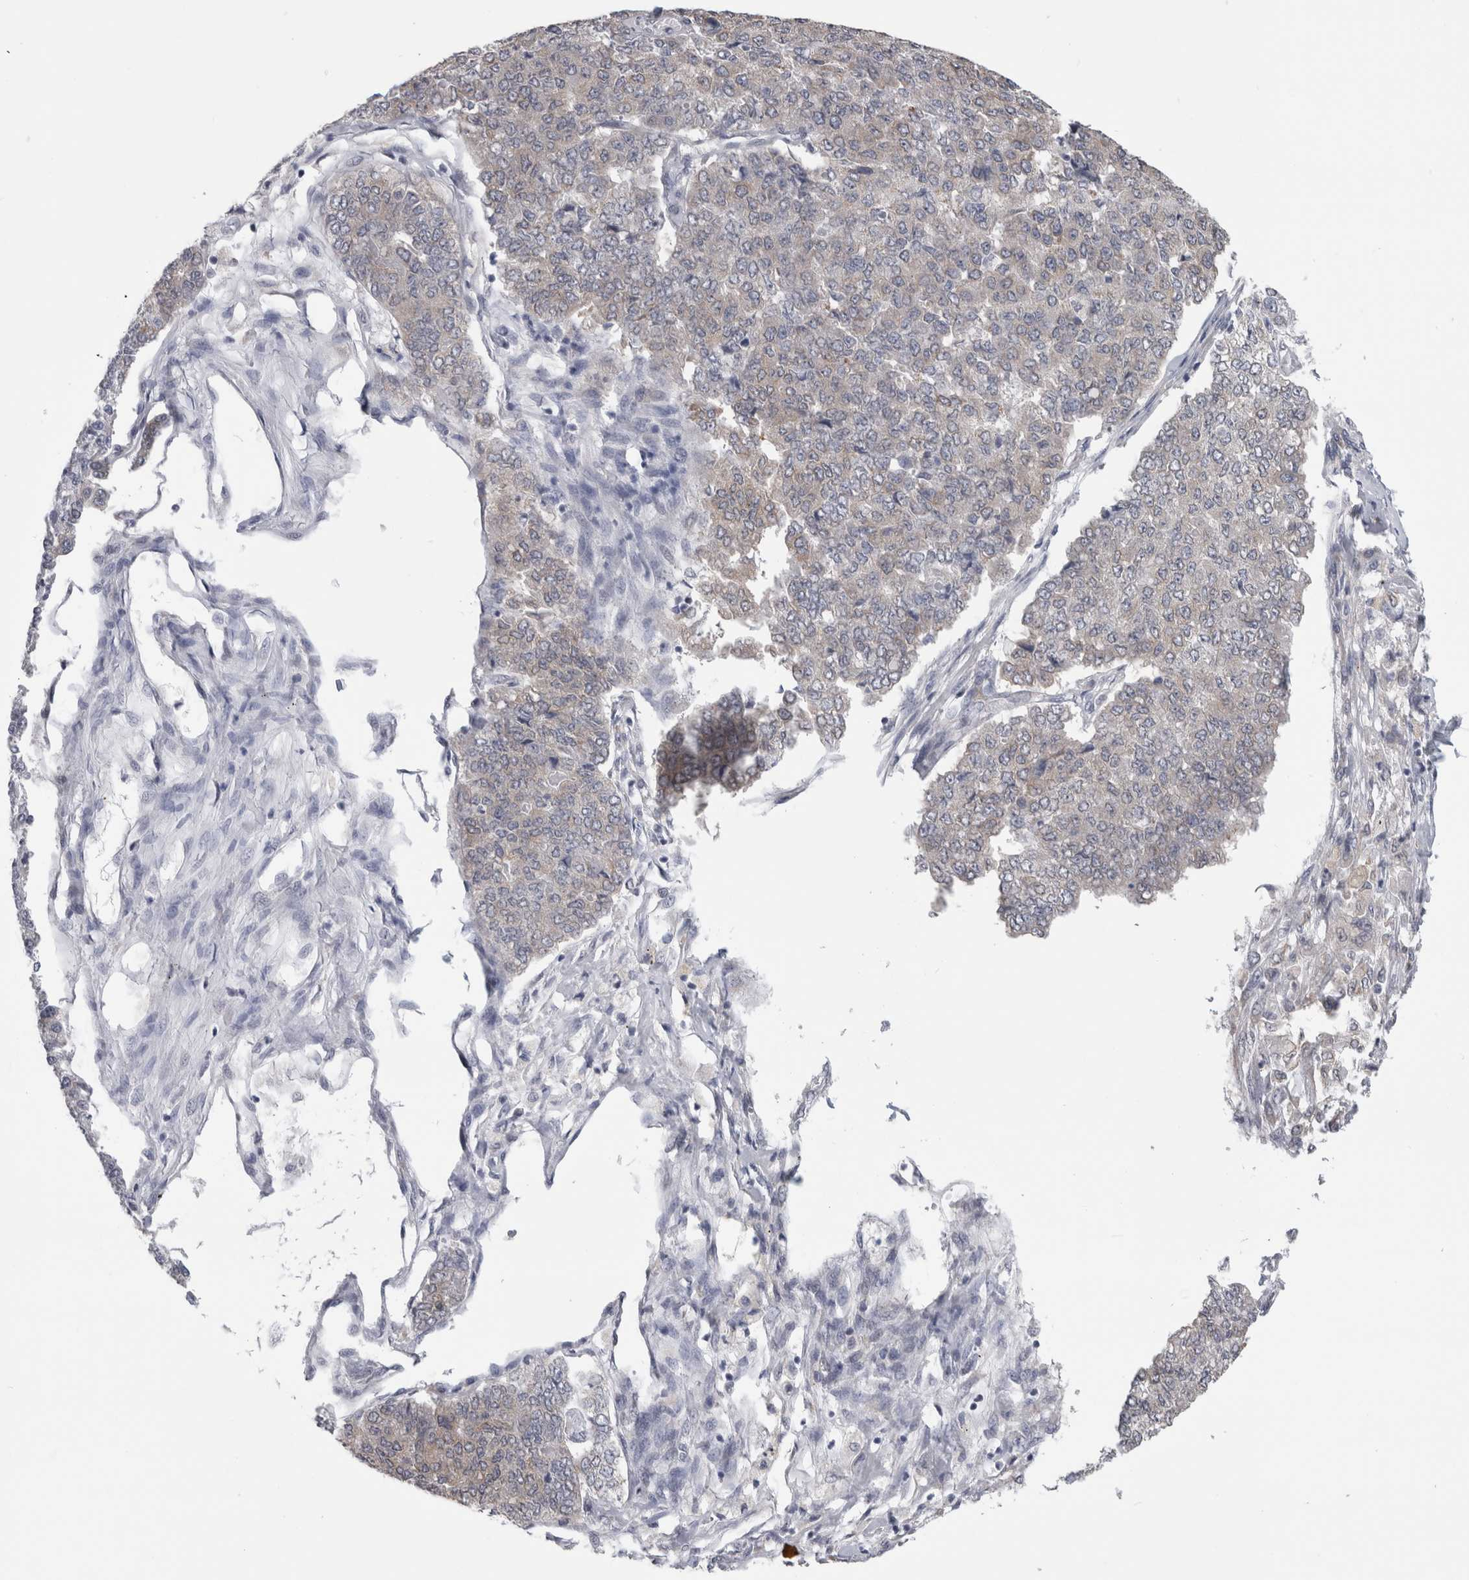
{"staining": {"intensity": "weak", "quantity": "<25%", "location": "cytoplasmic/membranous"}, "tissue": "pancreatic cancer", "cell_type": "Tumor cells", "image_type": "cancer", "snomed": [{"axis": "morphology", "description": "Adenocarcinoma, NOS"}, {"axis": "topography", "description": "Pancreas"}], "caption": "Tumor cells show no significant staining in pancreatic cancer (adenocarcinoma). (Brightfield microscopy of DAB IHC at high magnification).", "gene": "TMEM242", "patient": {"sex": "male", "age": 50}}